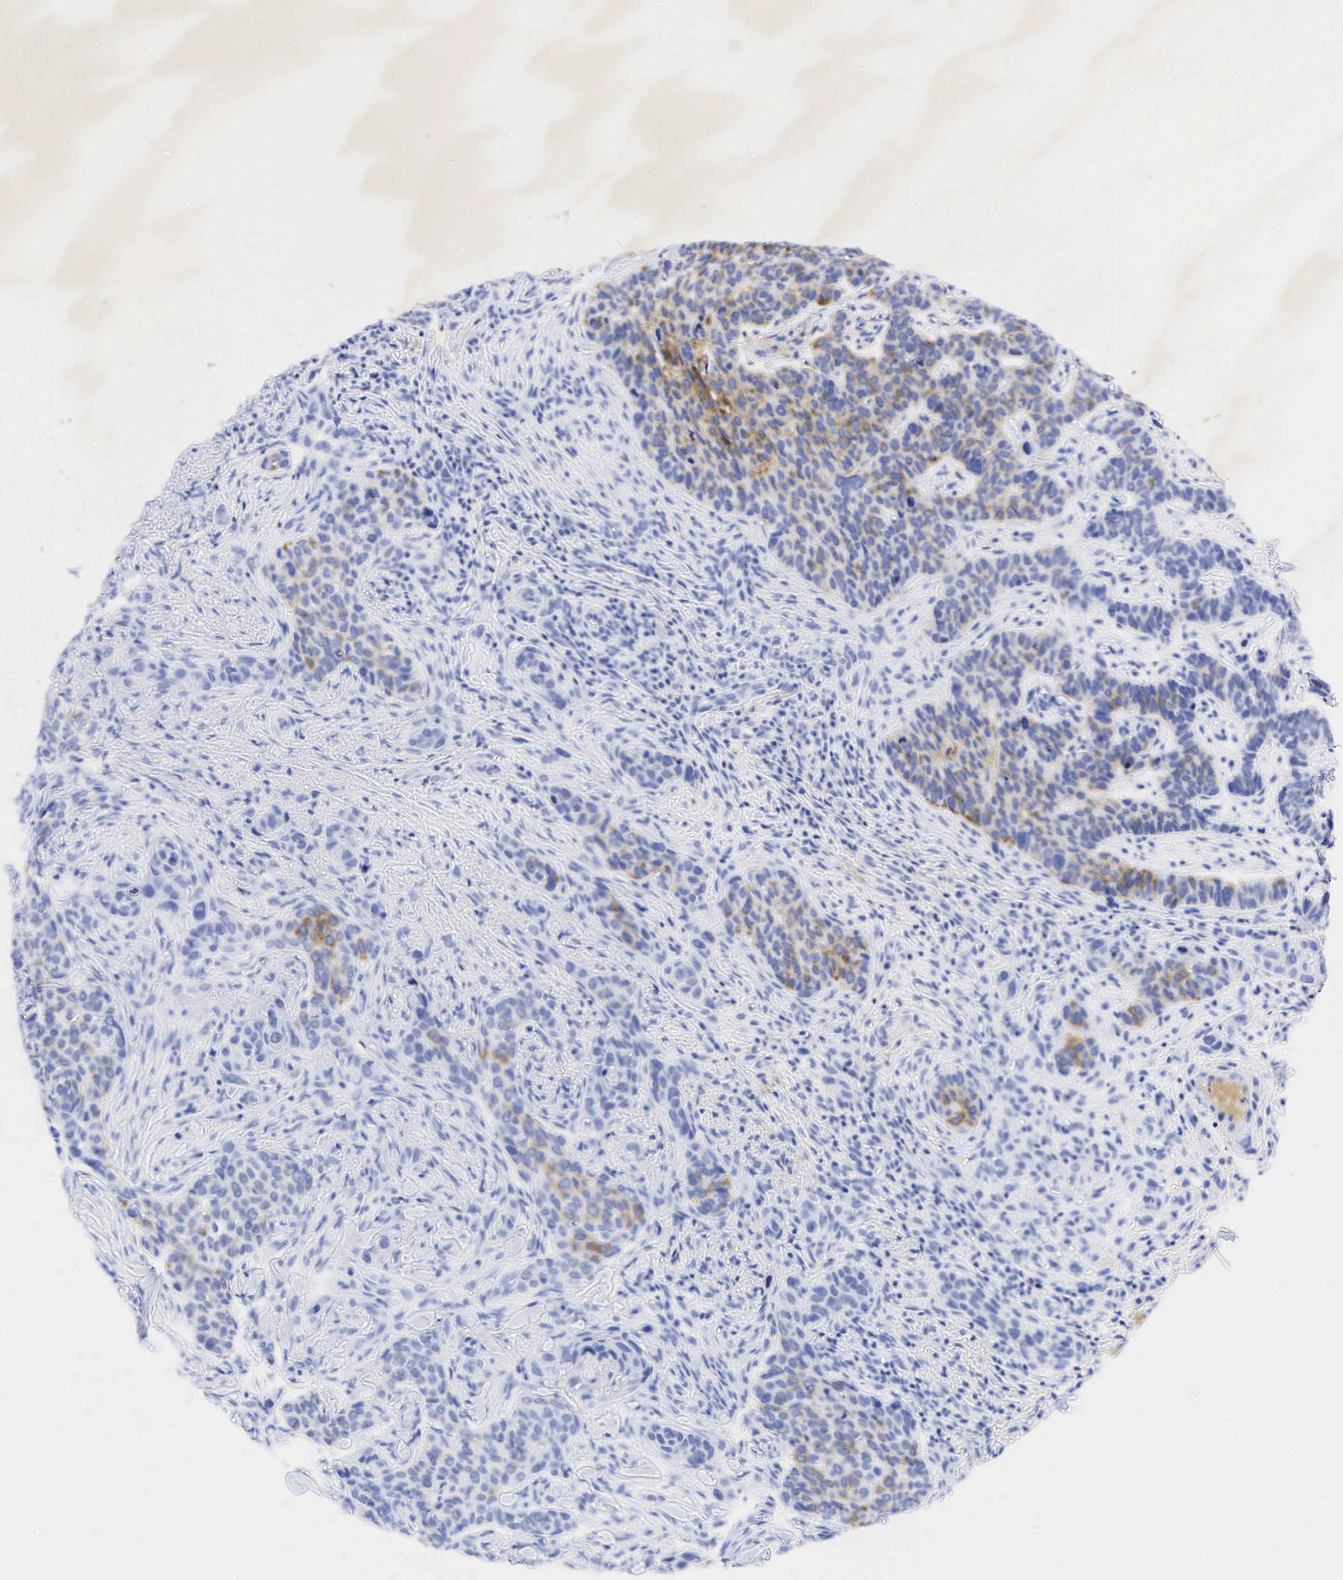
{"staining": {"intensity": "moderate", "quantity": "<25%", "location": "cytoplasmic/membranous"}, "tissue": "skin cancer", "cell_type": "Tumor cells", "image_type": "cancer", "snomed": [{"axis": "morphology", "description": "Normal tissue, NOS"}, {"axis": "morphology", "description": "Basal cell carcinoma"}, {"axis": "topography", "description": "Skin"}], "caption": "A micrograph showing moderate cytoplasmic/membranous staining in approximately <25% of tumor cells in skin cancer, as visualized by brown immunohistochemical staining.", "gene": "CHGA", "patient": {"sex": "male", "age": 81}}